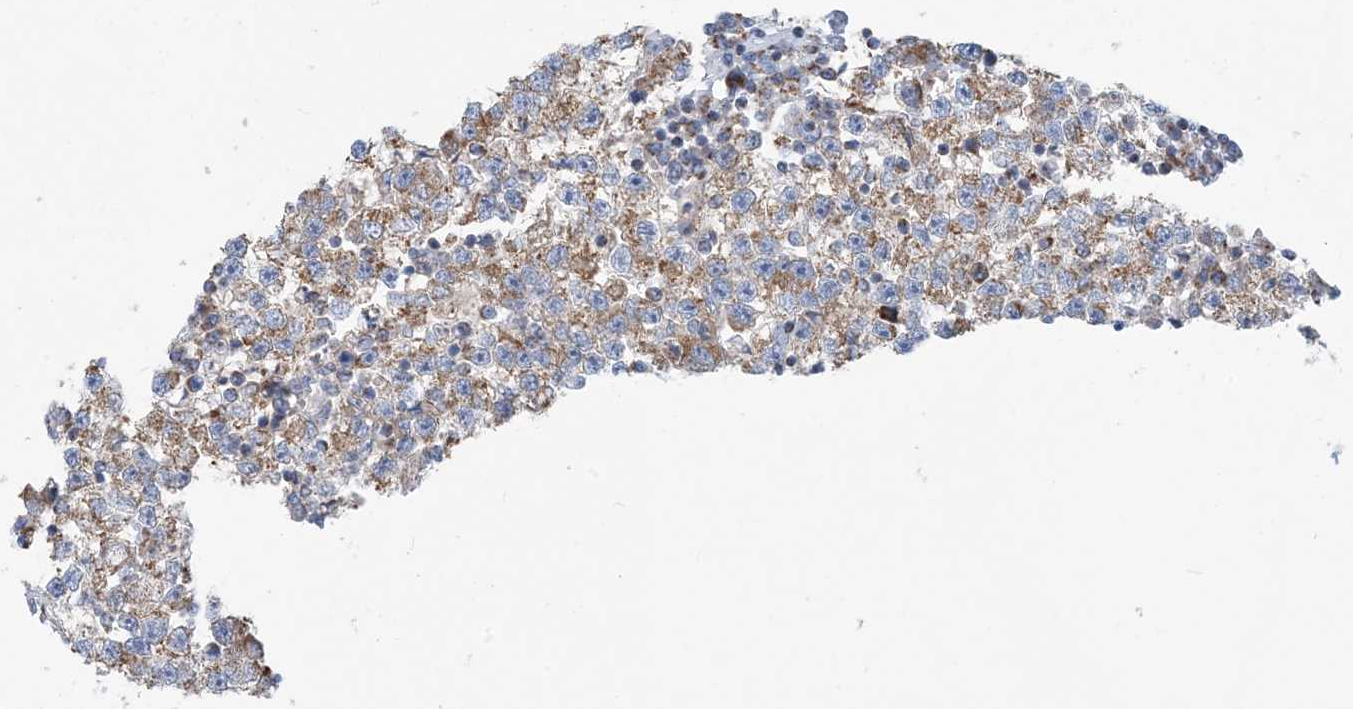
{"staining": {"intensity": "moderate", "quantity": ">75%", "location": "cytoplasmic/membranous"}, "tissue": "testis cancer", "cell_type": "Tumor cells", "image_type": "cancer", "snomed": [{"axis": "morphology", "description": "Seminoma, NOS"}, {"axis": "topography", "description": "Testis"}], "caption": "Moderate cytoplasmic/membranous protein staining is identified in approximately >75% of tumor cells in testis cancer.", "gene": "PHOSPHO2", "patient": {"sex": "male", "age": 22}}